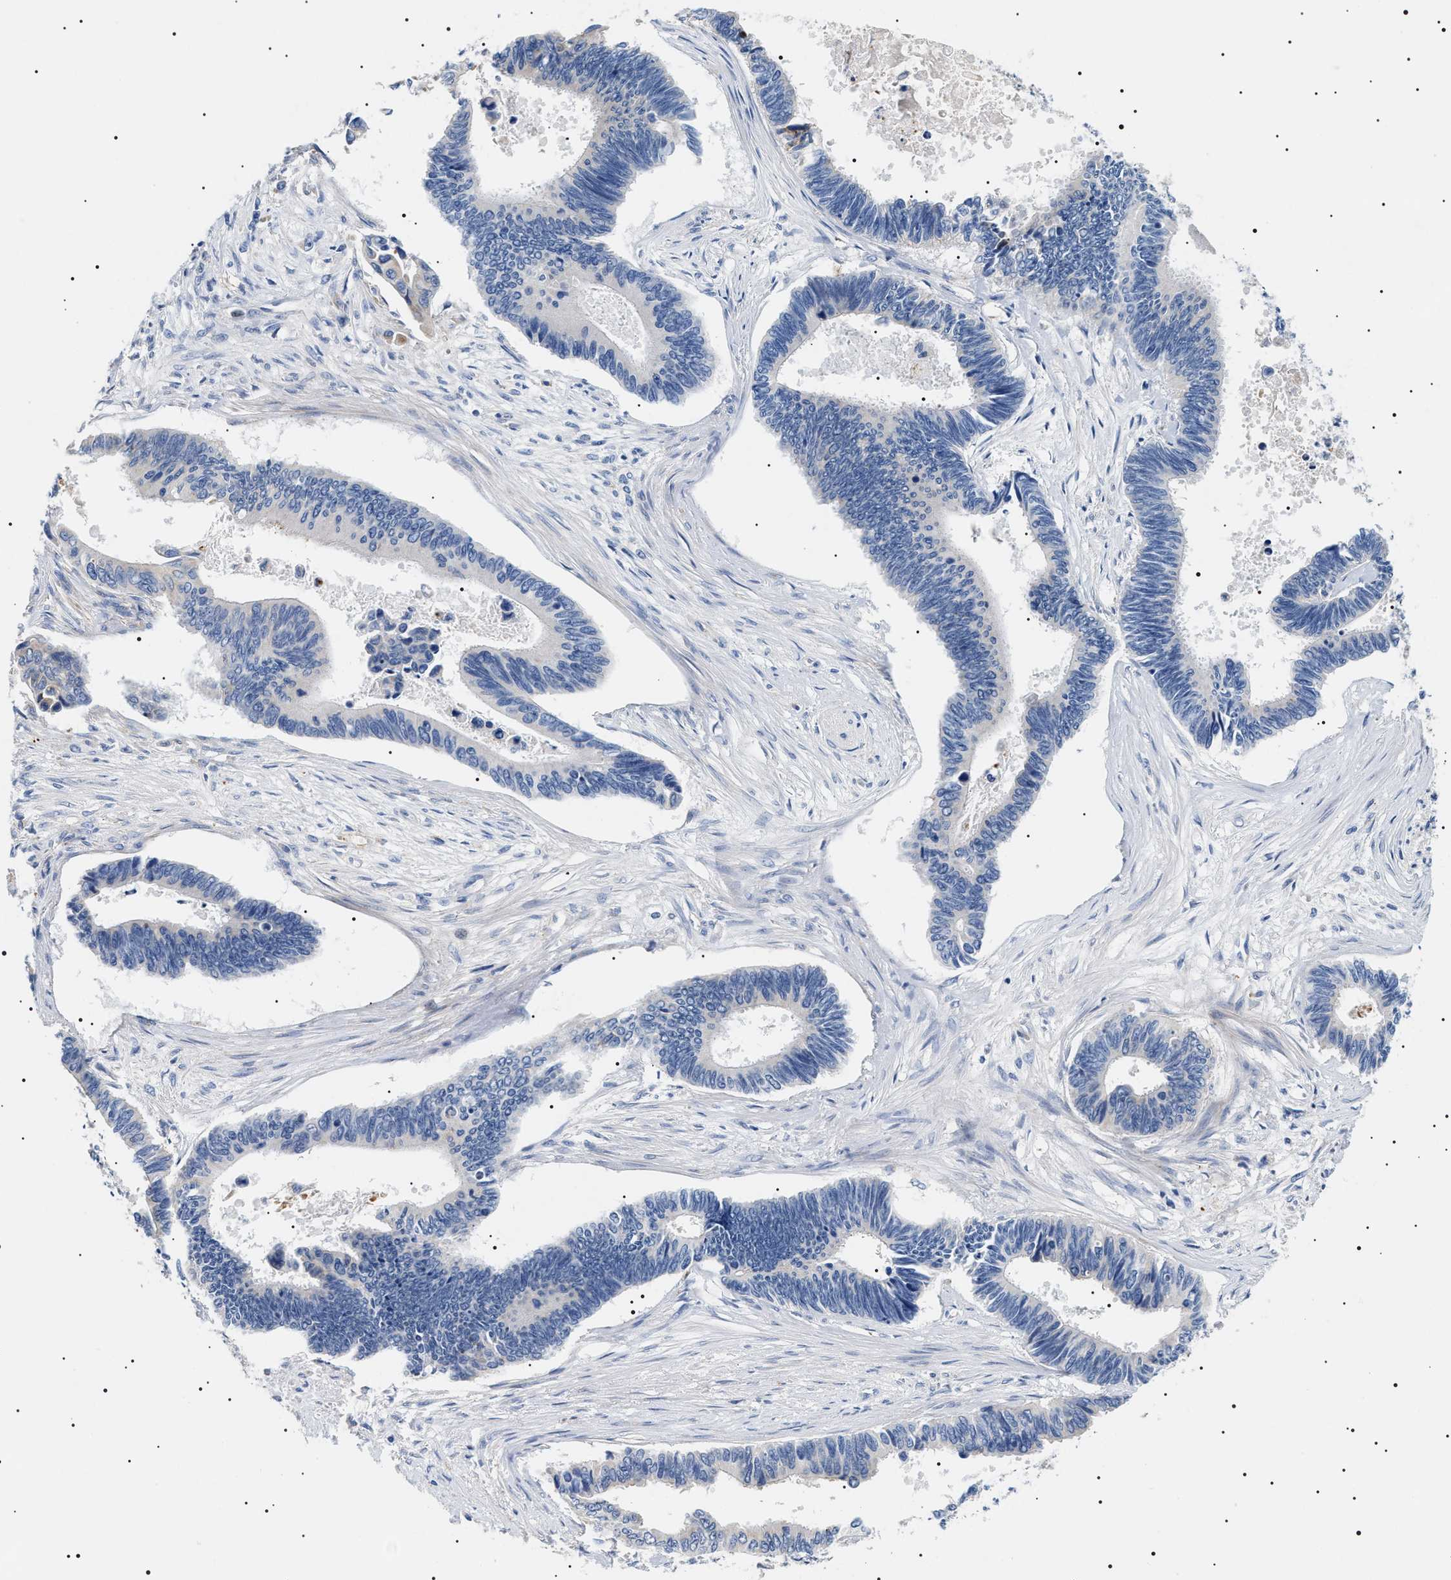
{"staining": {"intensity": "negative", "quantity": "none", "location": "none"}, "tissue": "pancreatic cancer", "cell_type": "Tumor cells", "image_type": "cancer", "snomed": [{"axis": "morphology", "description": "Adenocarcinoma, NOS"}, {"axis": "topography", "description": "Pancreas"}], "caption": "DAB immunohistochemical staining of pancreatic cancer (adenocarcinoma) shows no significant expression in tumor cells.", "gene": "TMEM222", "patient": {"sex": "female", "age": 70}}